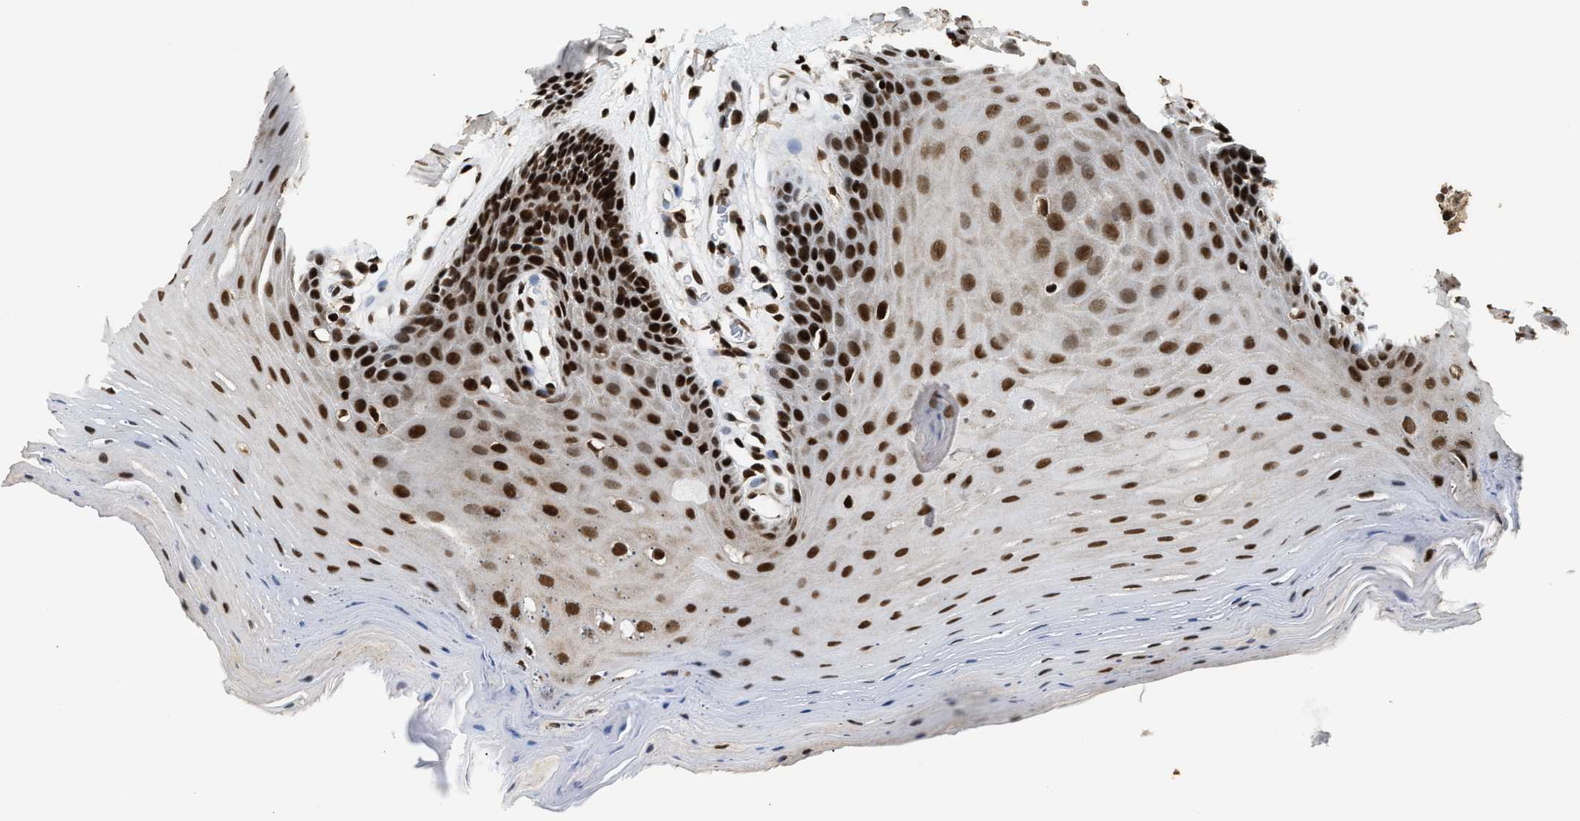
{"staining": {"intensity": "strong", "quantity": ">75%", "location": "nuclear"}, "tissue": "oral mucosa", "cell_type": "Squamous epithelial cells", "image_type": "normal", "snomed": [{"axis": "morphology", "description": "Normal tissue, NOS"}, {"axis": "morphology", "description": "Squamous cell carcinoma, NOS"}, {"axis": "topography", "description": "Oral tissue"}, {"axis": "topography", "description": "Head-Neck"}], "caption": "Immunohistochemical staining of unremarkable human oral mucosa exhibits strong nuclear protein positivity in approximately >75% of squamous epithelial cells. The staining is performed using DAB (3,3'-diaminobenzidine) brown chromogen to label protein expression. The nuclei are counter-stained blue using hematoxylin.", "gene": "RAD21", "patient": {"sex": "male", "age": 71}}